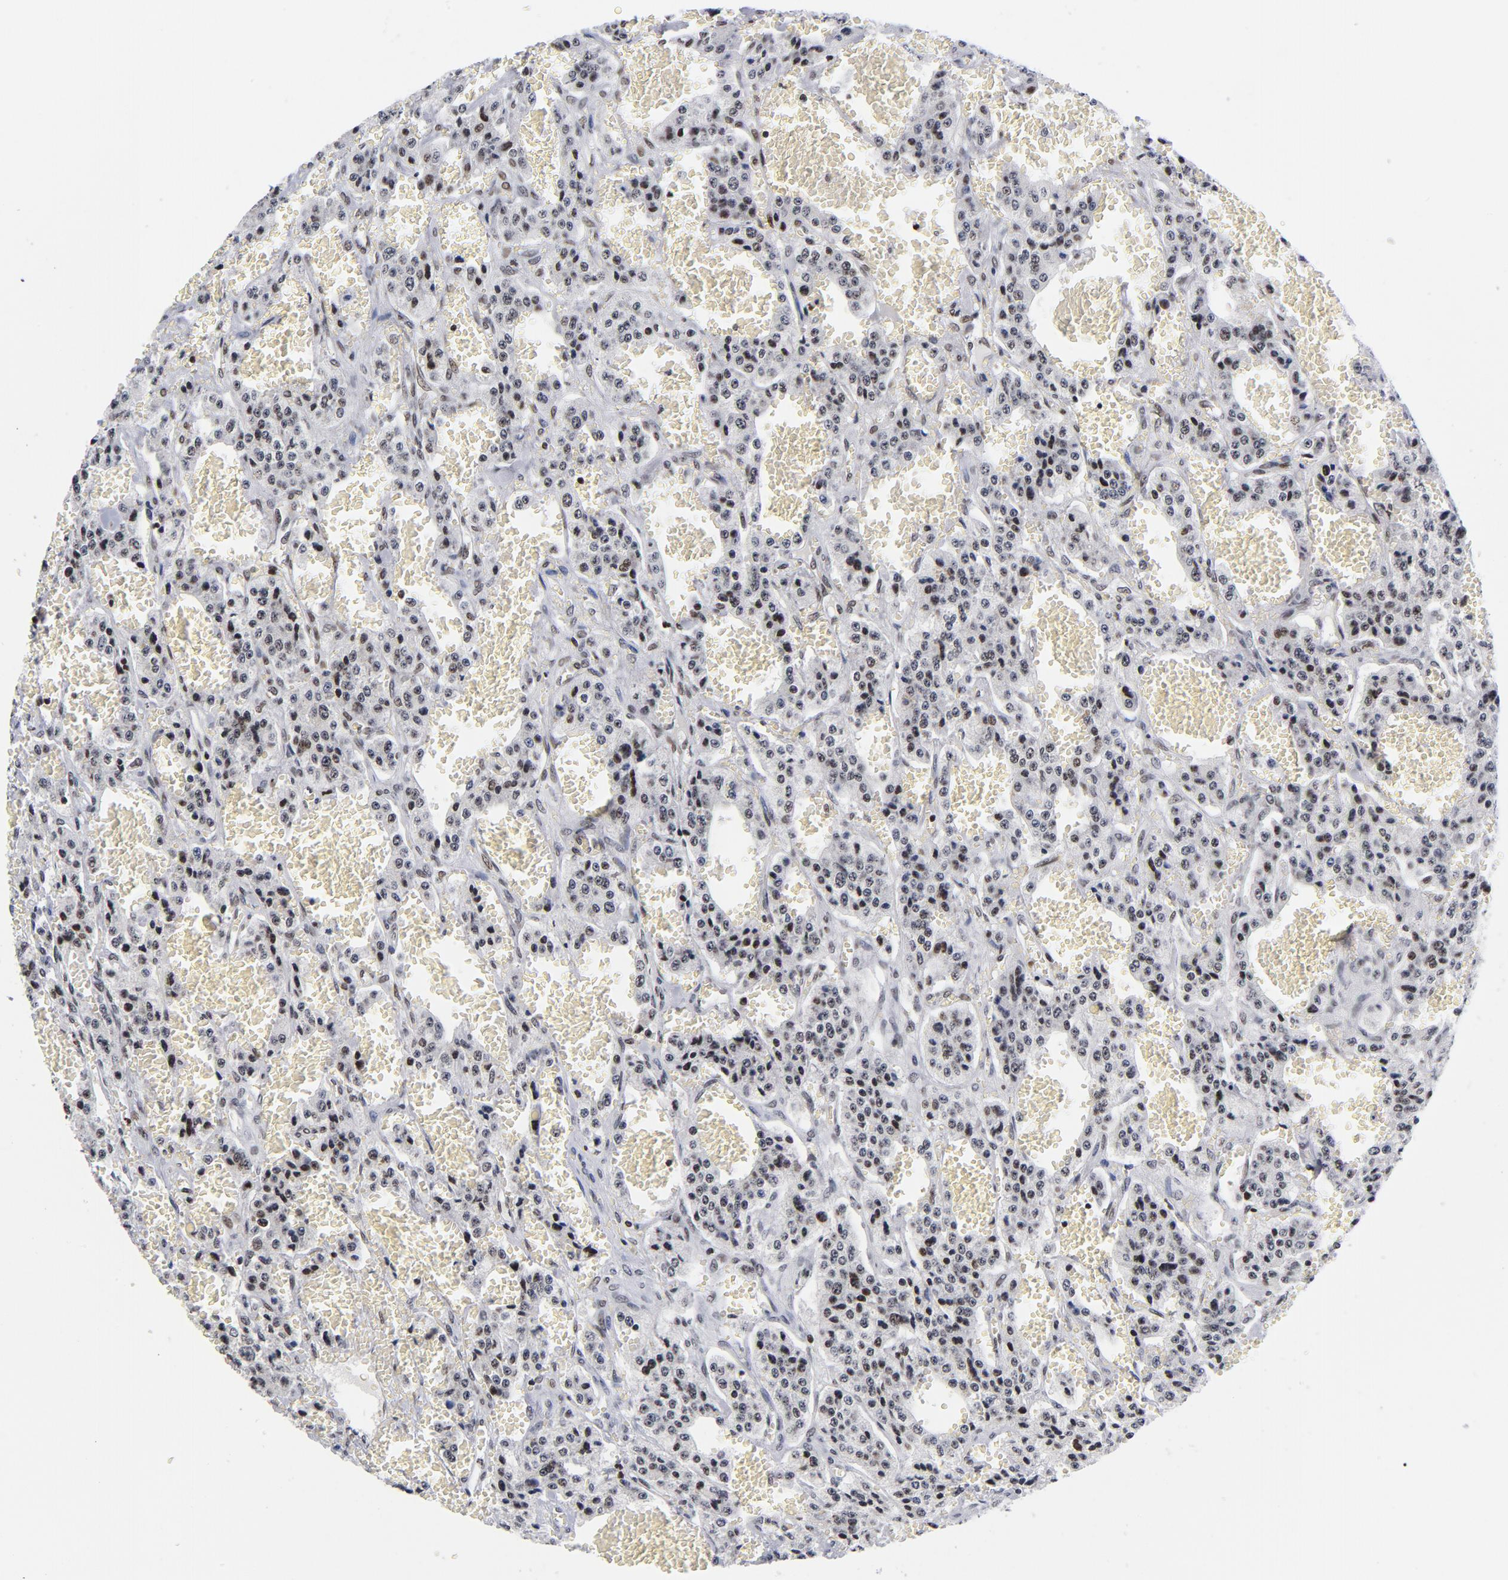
{"staining": {"intensity": "strong", "quantity": "25%-75%", "location": "nuclear"}, "tissue": "carcinoid", "cell_type": "Tumor cells", "image_type": "cancer", "snomed": [{"axis": "morphology", "description": "Carcinoid, malignant, NOS"}, {"axis": "topography", "description": "Small intestine"}], "caption": "There is high levels of strong nuclear staining in tumor cells of malignant carcinoid, as demonstrated by immunohistochemical staining (brown color).", "gene": "TOP2B", "patient": {"sex": "male", "age": 52}}